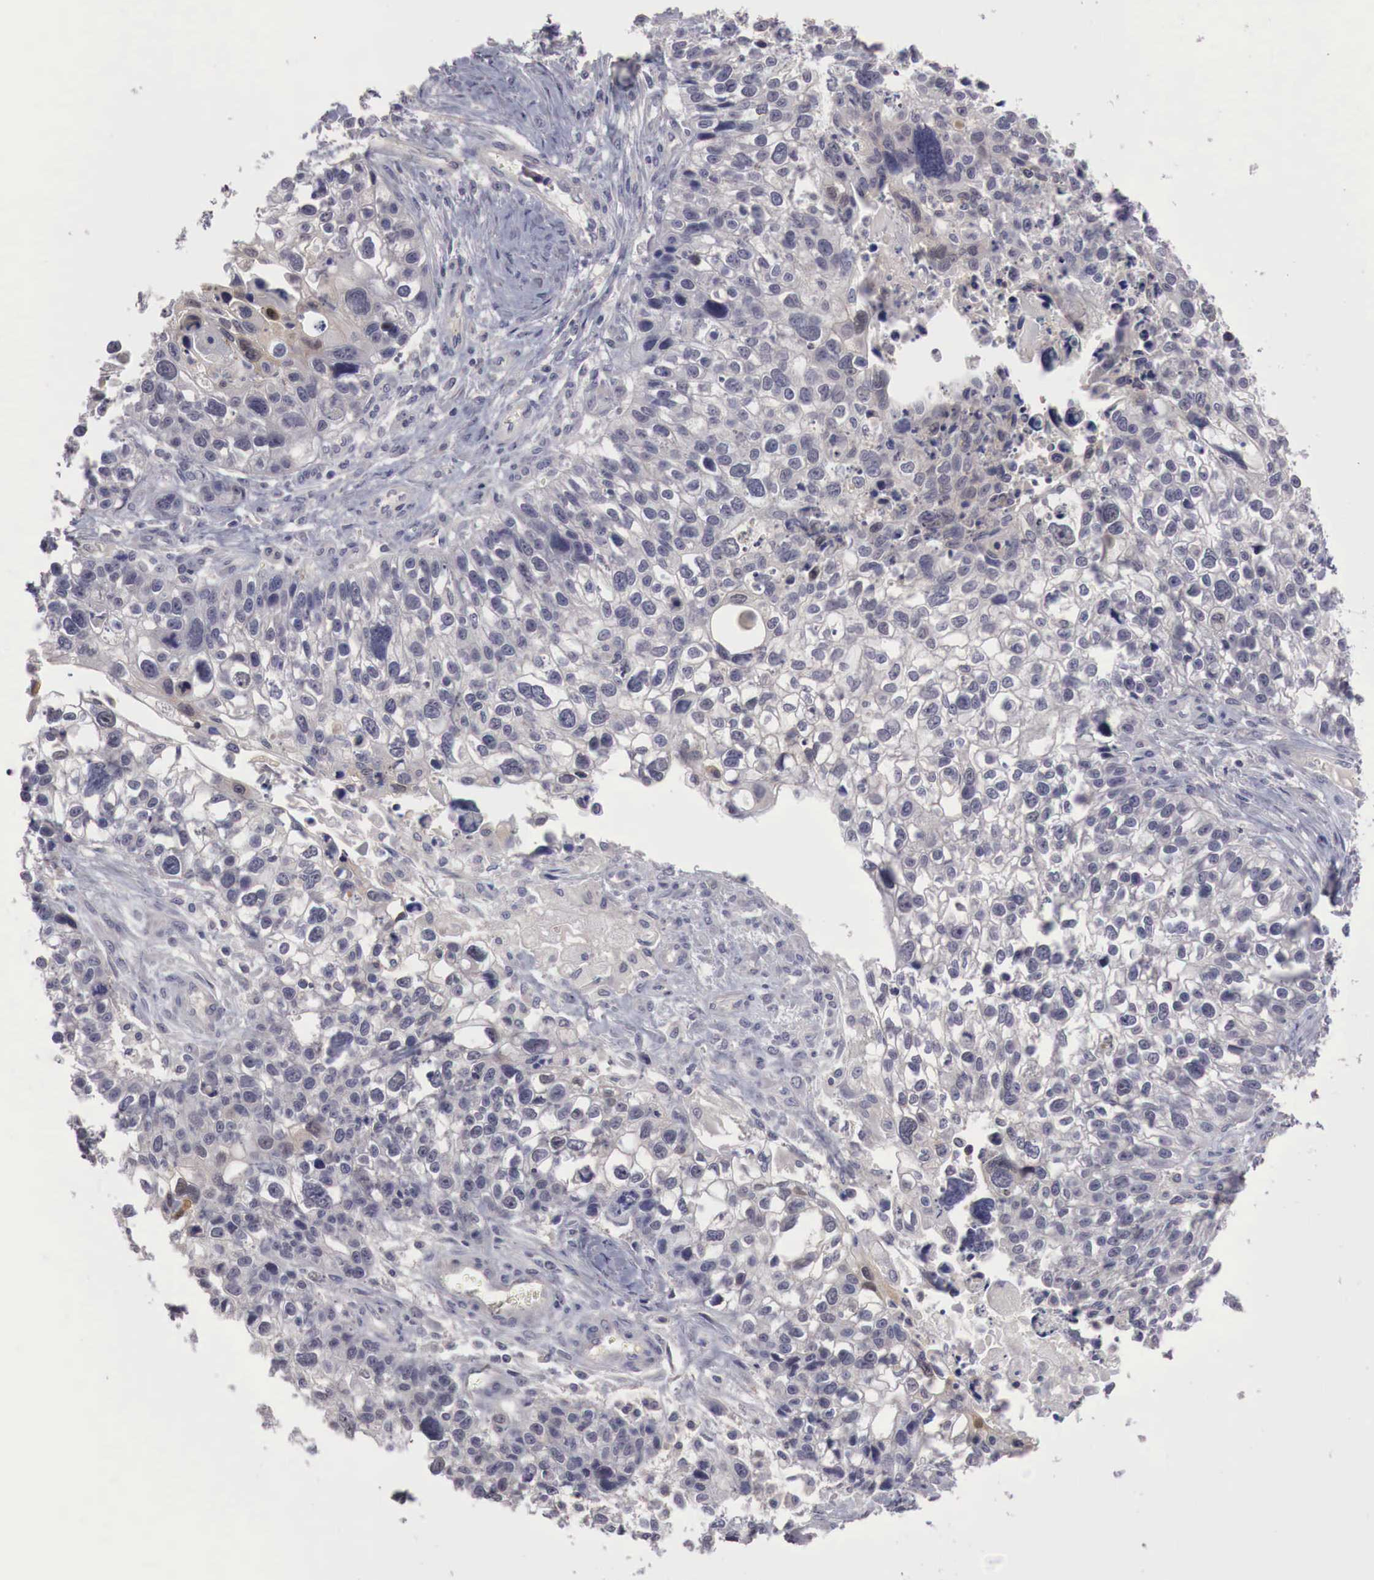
{"staining": {"intensity": "negative", "quantity": "none", "location": "none"}, "tissue": "lung cancer", "cell_type": "Tumor cells", "image_type": "cancer", "snomed": [{"axis": "morphology", "description": "Squamous cell carcinoma, NOS"}, {"axis": "topography", "description": "Lymph node"}, {"axis": "topography", "description": "Lung"}], "caption": "The immunohistochemistry micrograph has no significant expression in tumor cells of lung squamous cell carcinoma tissue. (Stains: DAB (3,3'-diaminobenzidine) IHC with hematoxylin counter stain, Microscopy: brightfield microscopy at high magnification).", "gene": "GATA1", "patient": {"sex": "male", "age": 74}}